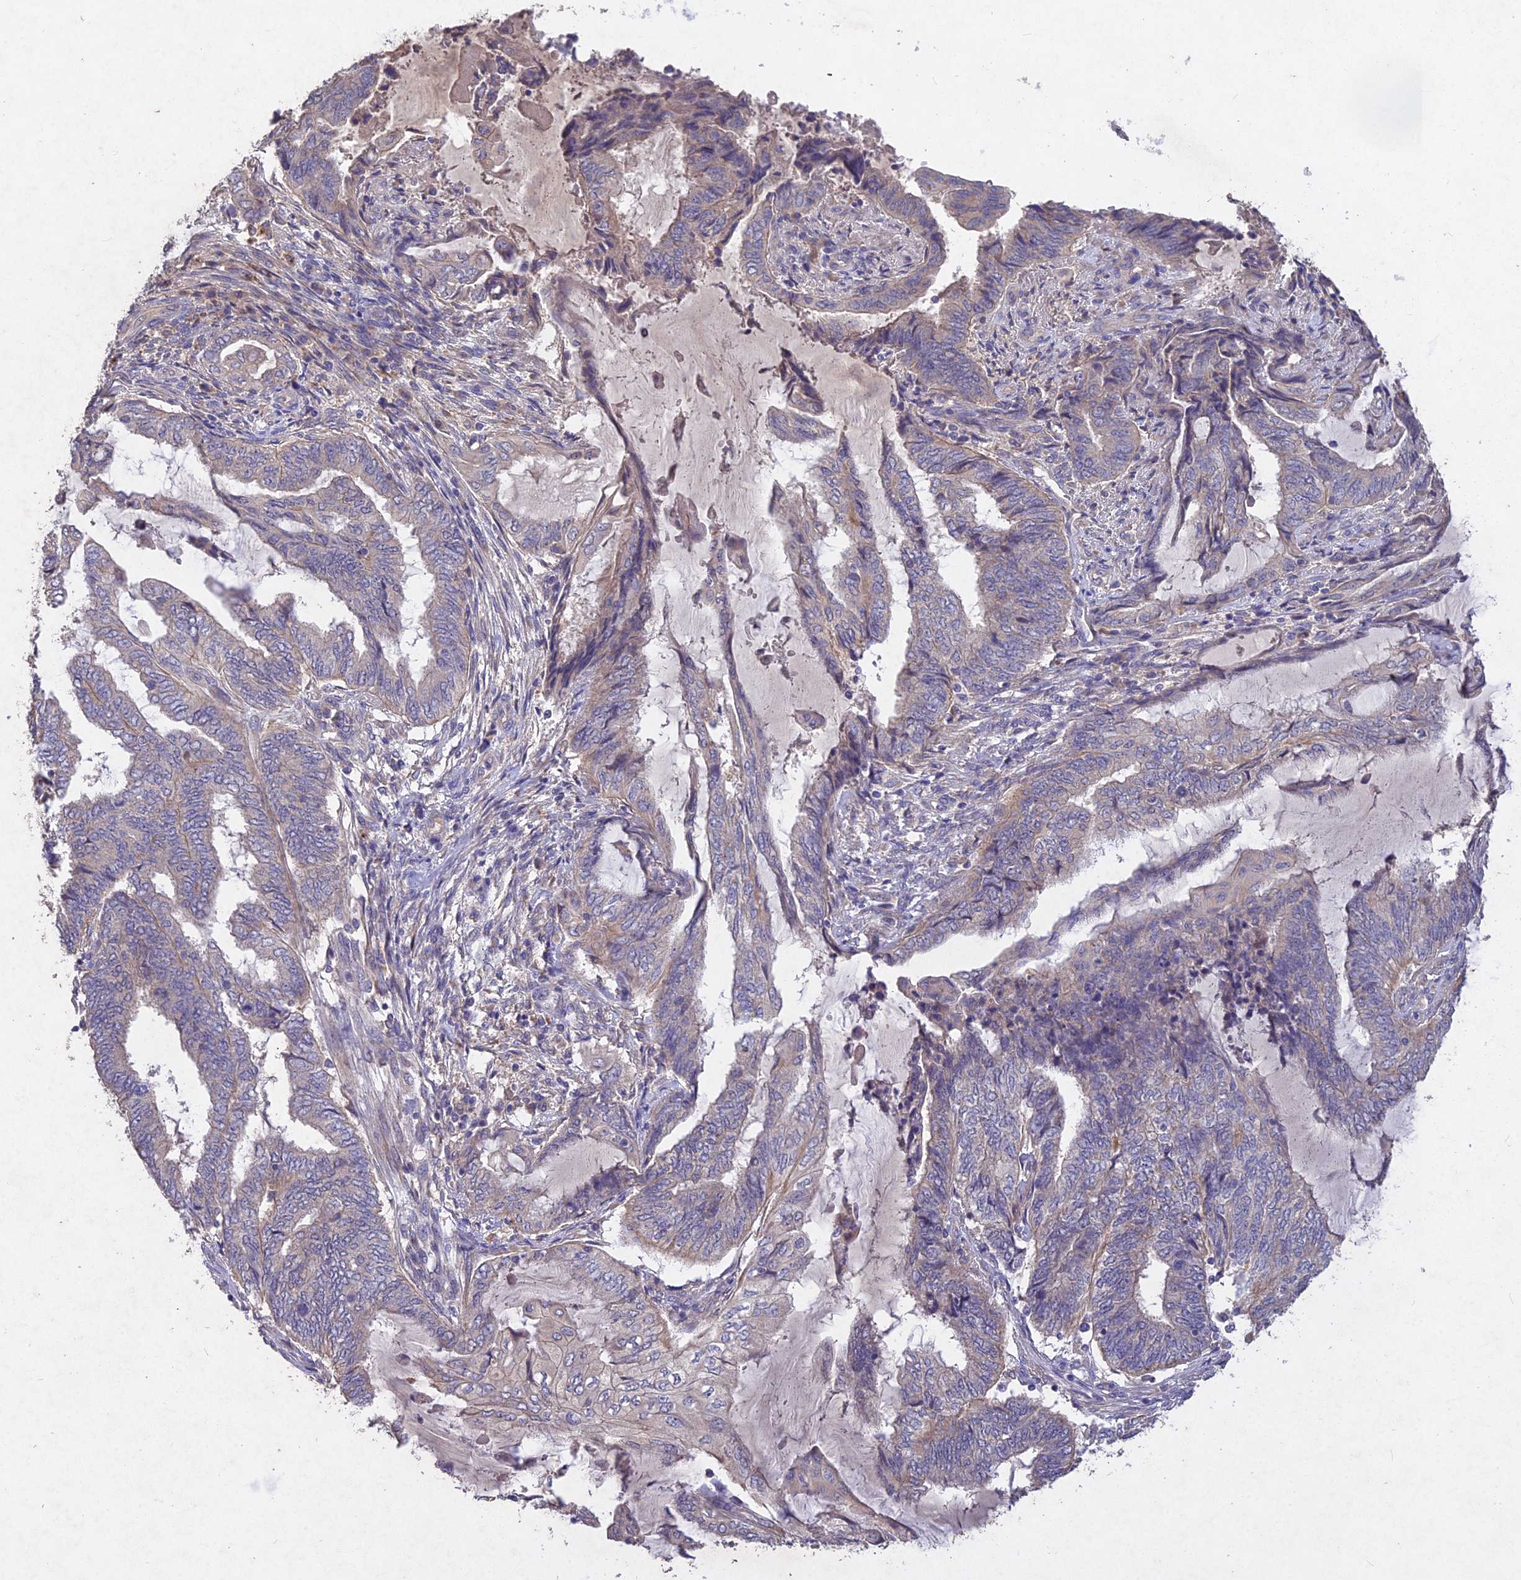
{"staining": {"intensity": "negative", "quantity": "none", "location": "none"}, "tissue": "endometrial cancer", "cell_type": "Tumor cells", "image_type": "cancer", "snomed": [{"axis": "morphology", "description": "Adenocarcinoma, NOS"}, {"axis": "topography", "description": "Uterus"}, {"axis": "topography", "description": "Endometrium"}], "caption": "Image shows no significant protein staining in tumor cells of adenocarcinoma (endometrial).", "gene": "SLC26A4", "patient": {"sex": "female", "age": 70}}